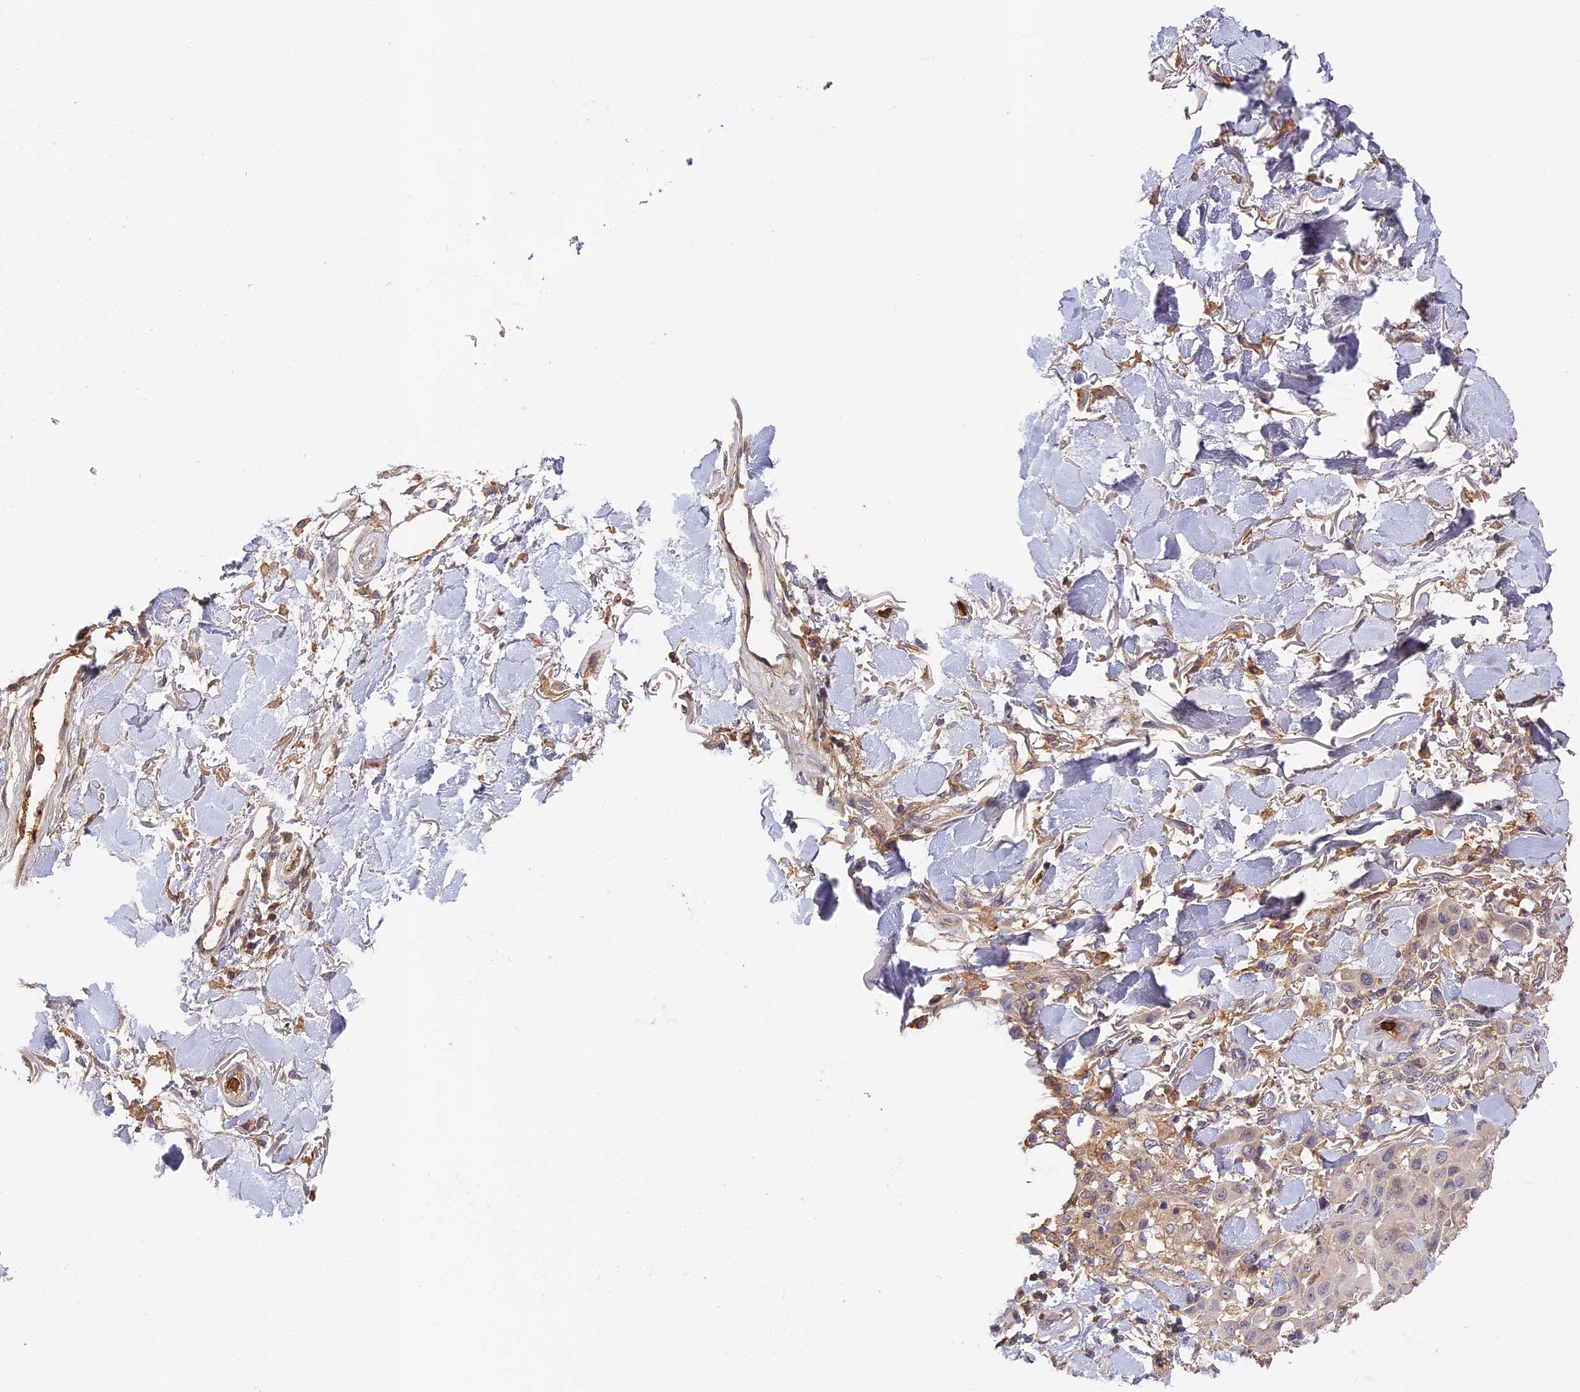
{"staining": {"intensity": "weak", "quantity": "25%-75%", "location": "cytoplasmic/membranous,nuclear"}, "tissue": "melanoma", "cell_type": "Tumor cells", "image_type": "cancer", "snomed": [{"axis": "morphology", "description": "Malignant melanoma, Metastatic site"}, {"axis": "topography", "description": "Skin"}], "caption": "High-magnification brightfield microscopy of melanoma stained with DAB (3,3'-diaminobenzidine) (brown) and counterstained with hematoxylin (blue). tumor cells exhibit weak cytoplasmic/membranous and nuclear staining is seen in approximately25%-75% of cells.", "gene": "ADGRD1", "patient": {"sex": "female", "age": 81}}